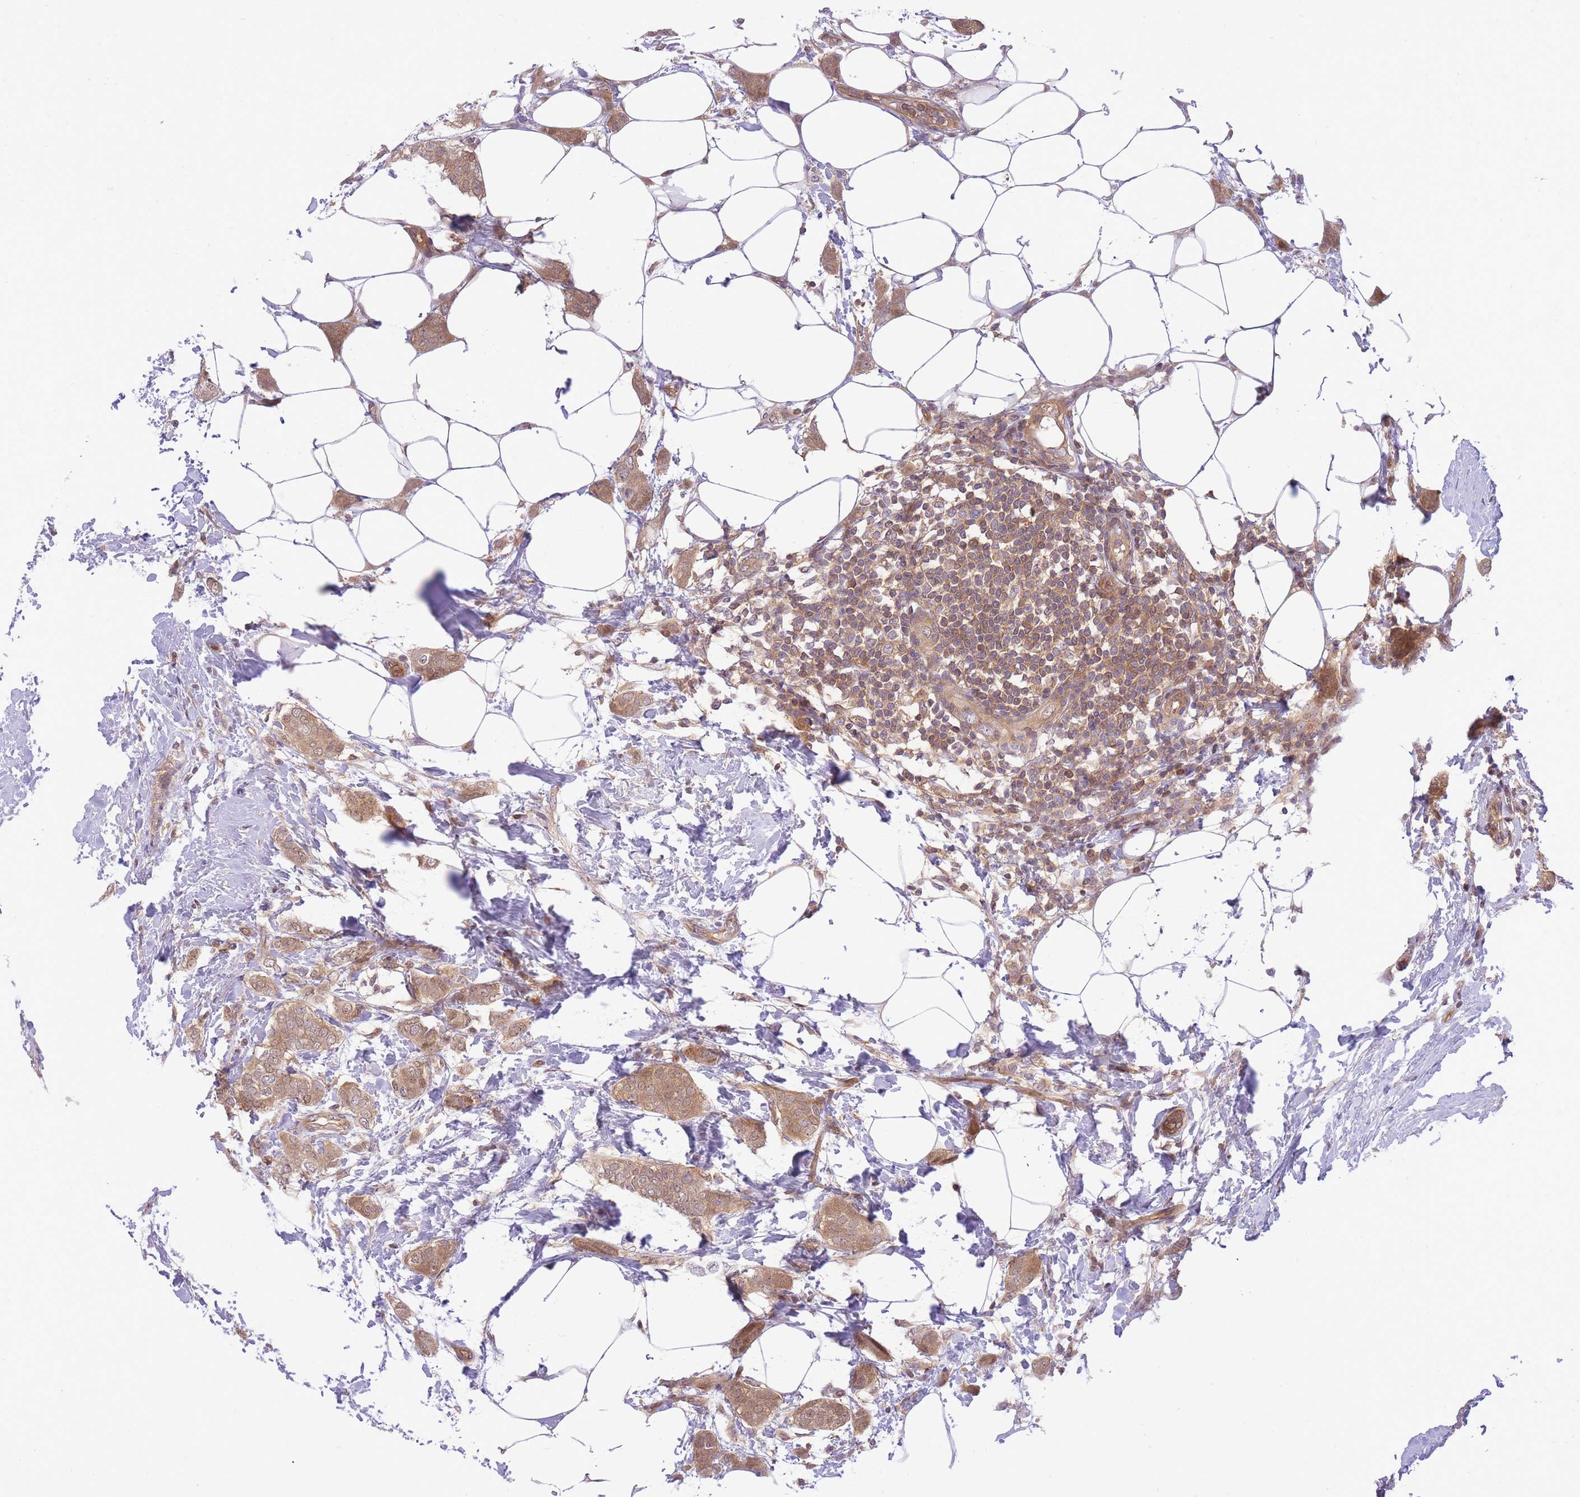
{"staining": {"intensity": "moderate", "quantity": ">75%", "location": "cytoplasmic/membranous"}, "tissue": "breast cancer", "cell_type": "Tumor cells", "image_type": "cancer", "snomed": [{"axis": "morphology", "description": "Duct carcinoma"}, {"axis": "topography", "description": "Breast"}], "caption": "A brown stain highlights moderate cytoplasmic/membranous positivity of a protein in human breast cancer (infiltrating ductal carcinoma) tumor cells. The staining is performed using DAB brown chromogen to label protein expression. The nuclei are counter-stained blue using hematoxylin.", "gene": "PREP", "patient": {"sex": "female", "age": 72}}